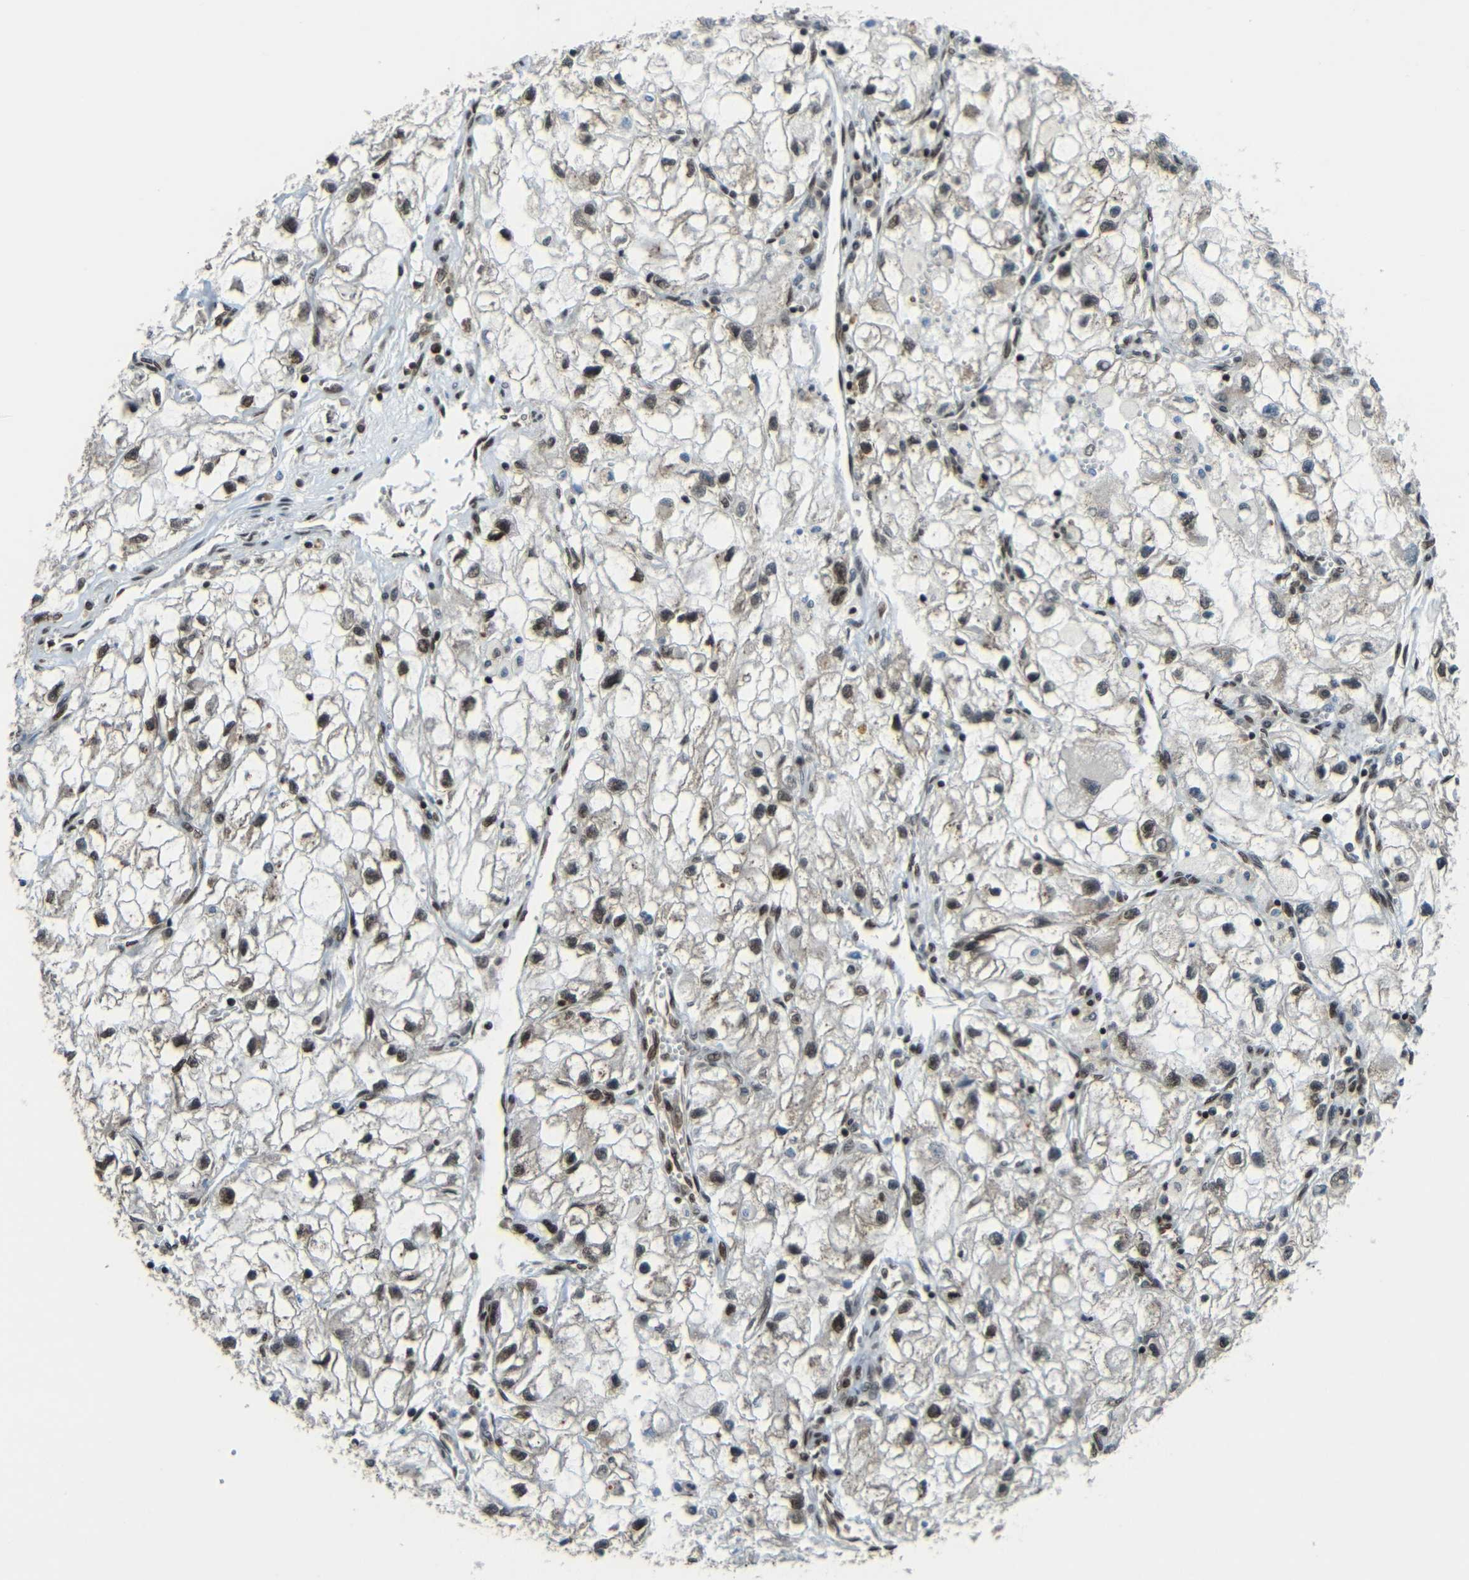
{"staining": {"intensity": "weak", "quantity": ">75%", "location": "nuclear"}, "tissue": "renal cancer", "cell_type": "Tumor cells", "image_type": "cancer", "snomed": [{"axis": "morphology", "description": "Adenocarcinoma, NOS"}, {"axis": "topography", "description": "Kidney"}], "caption": "Protein staining exhibits weak nuclear positivity in approximately >75% of tumor cells in renal cancer (adenocarcinoma).", "gene": "PSIP1", "patient": {"sex": "female", "age": 70}}